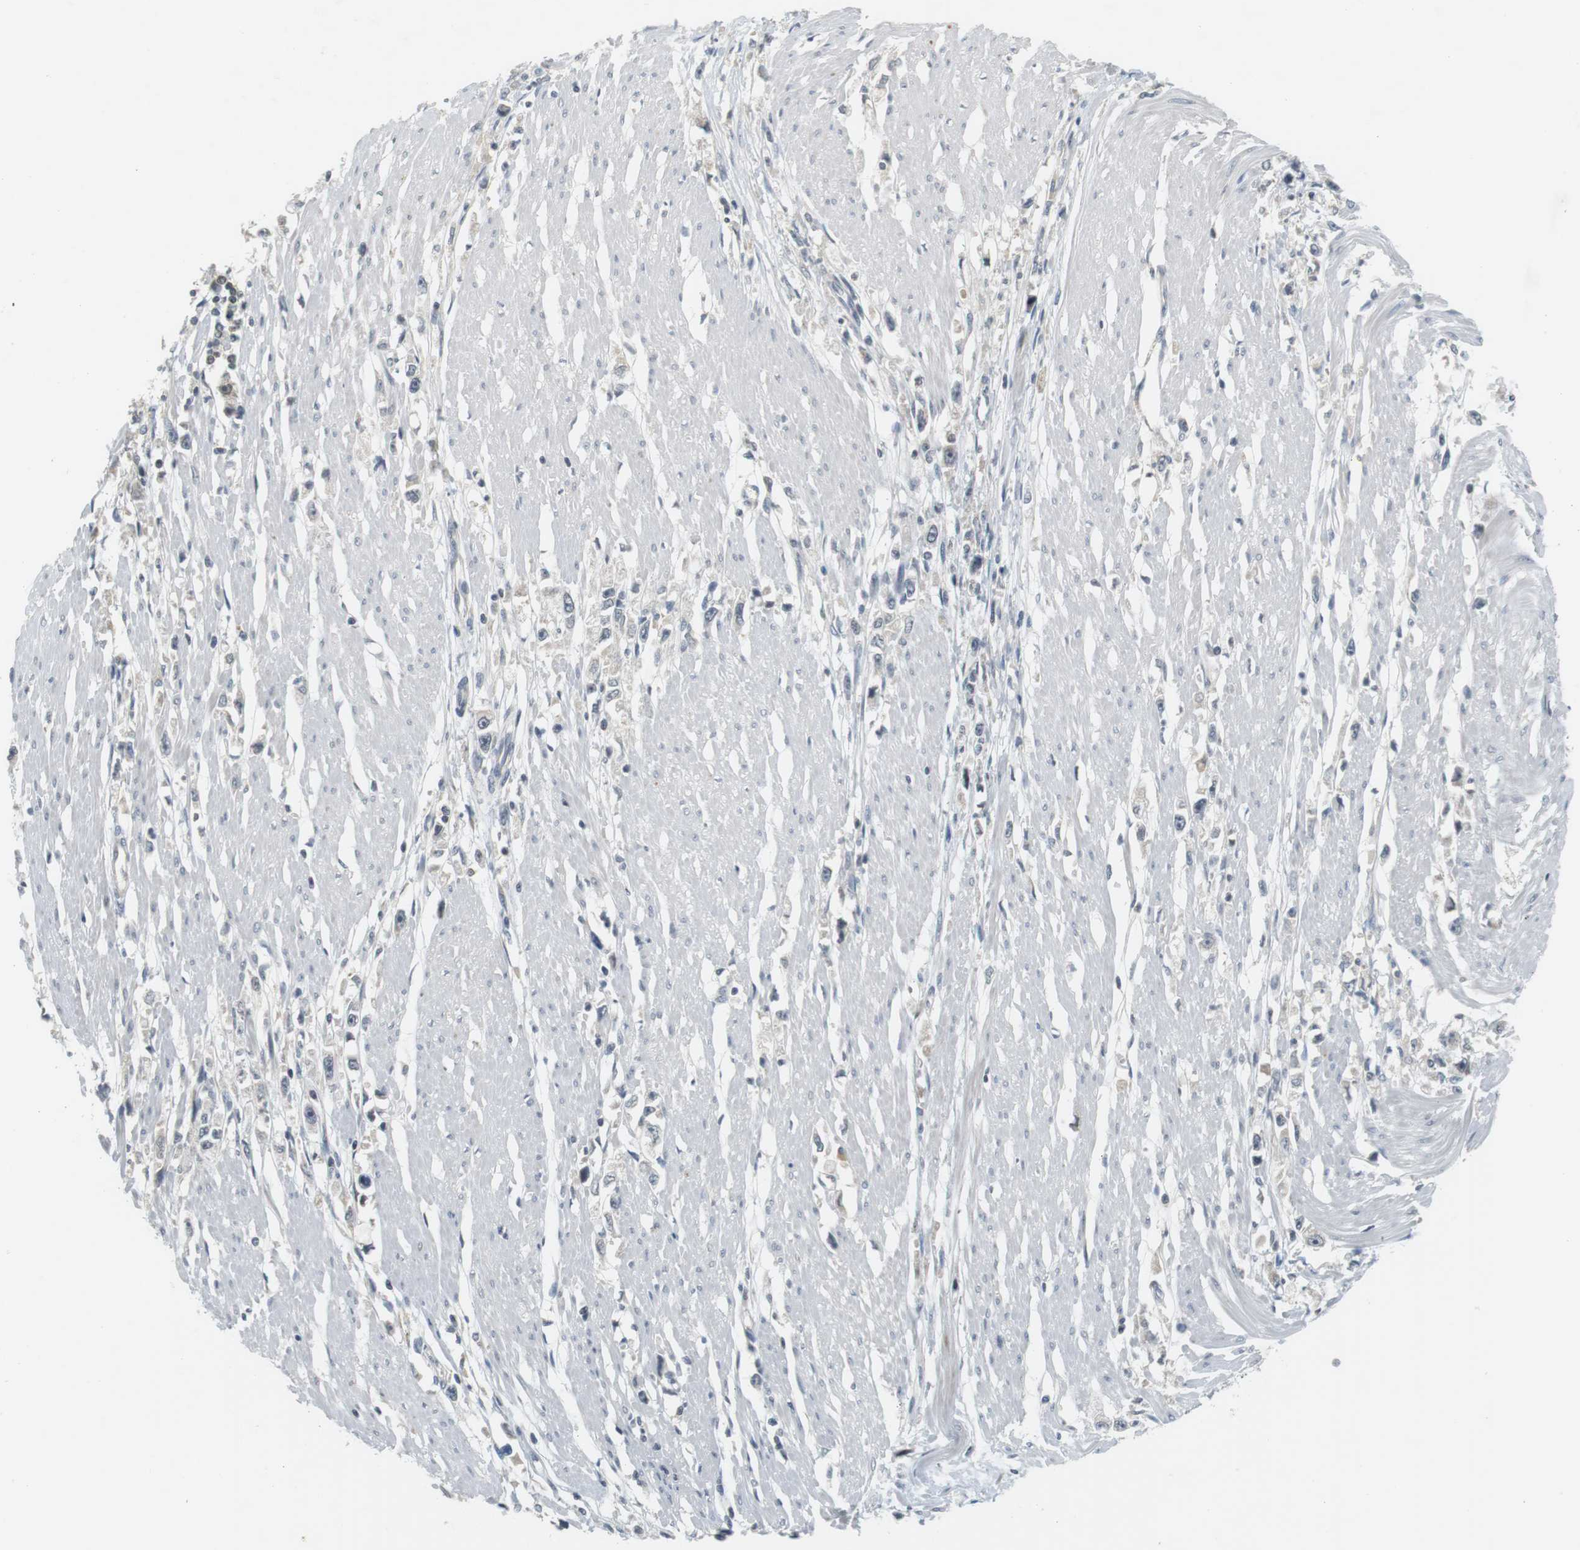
{"staining": {"intensity": "negative", "quantity": "none", "location": "none"}, "tissue": "stomach cancer", "cell_type": "Tumor cells", "image_type": "cancer", "snomed": [{"axis": "morphology", "description": "Adenocarcinoma, NOS"}, {"axis": "topography", "description": "Stomach"}], "caption": "IHC photomicrograph of neoplastic tissue: adenocarcinoma (stomach) stained with DAB (3,3'-diaminobenzidine) shows no significant protein staining in tumor cells. Nuclei are stained in blue.", "gene": "WNT7A", "patient": {"sex": "female", "age": 59}}